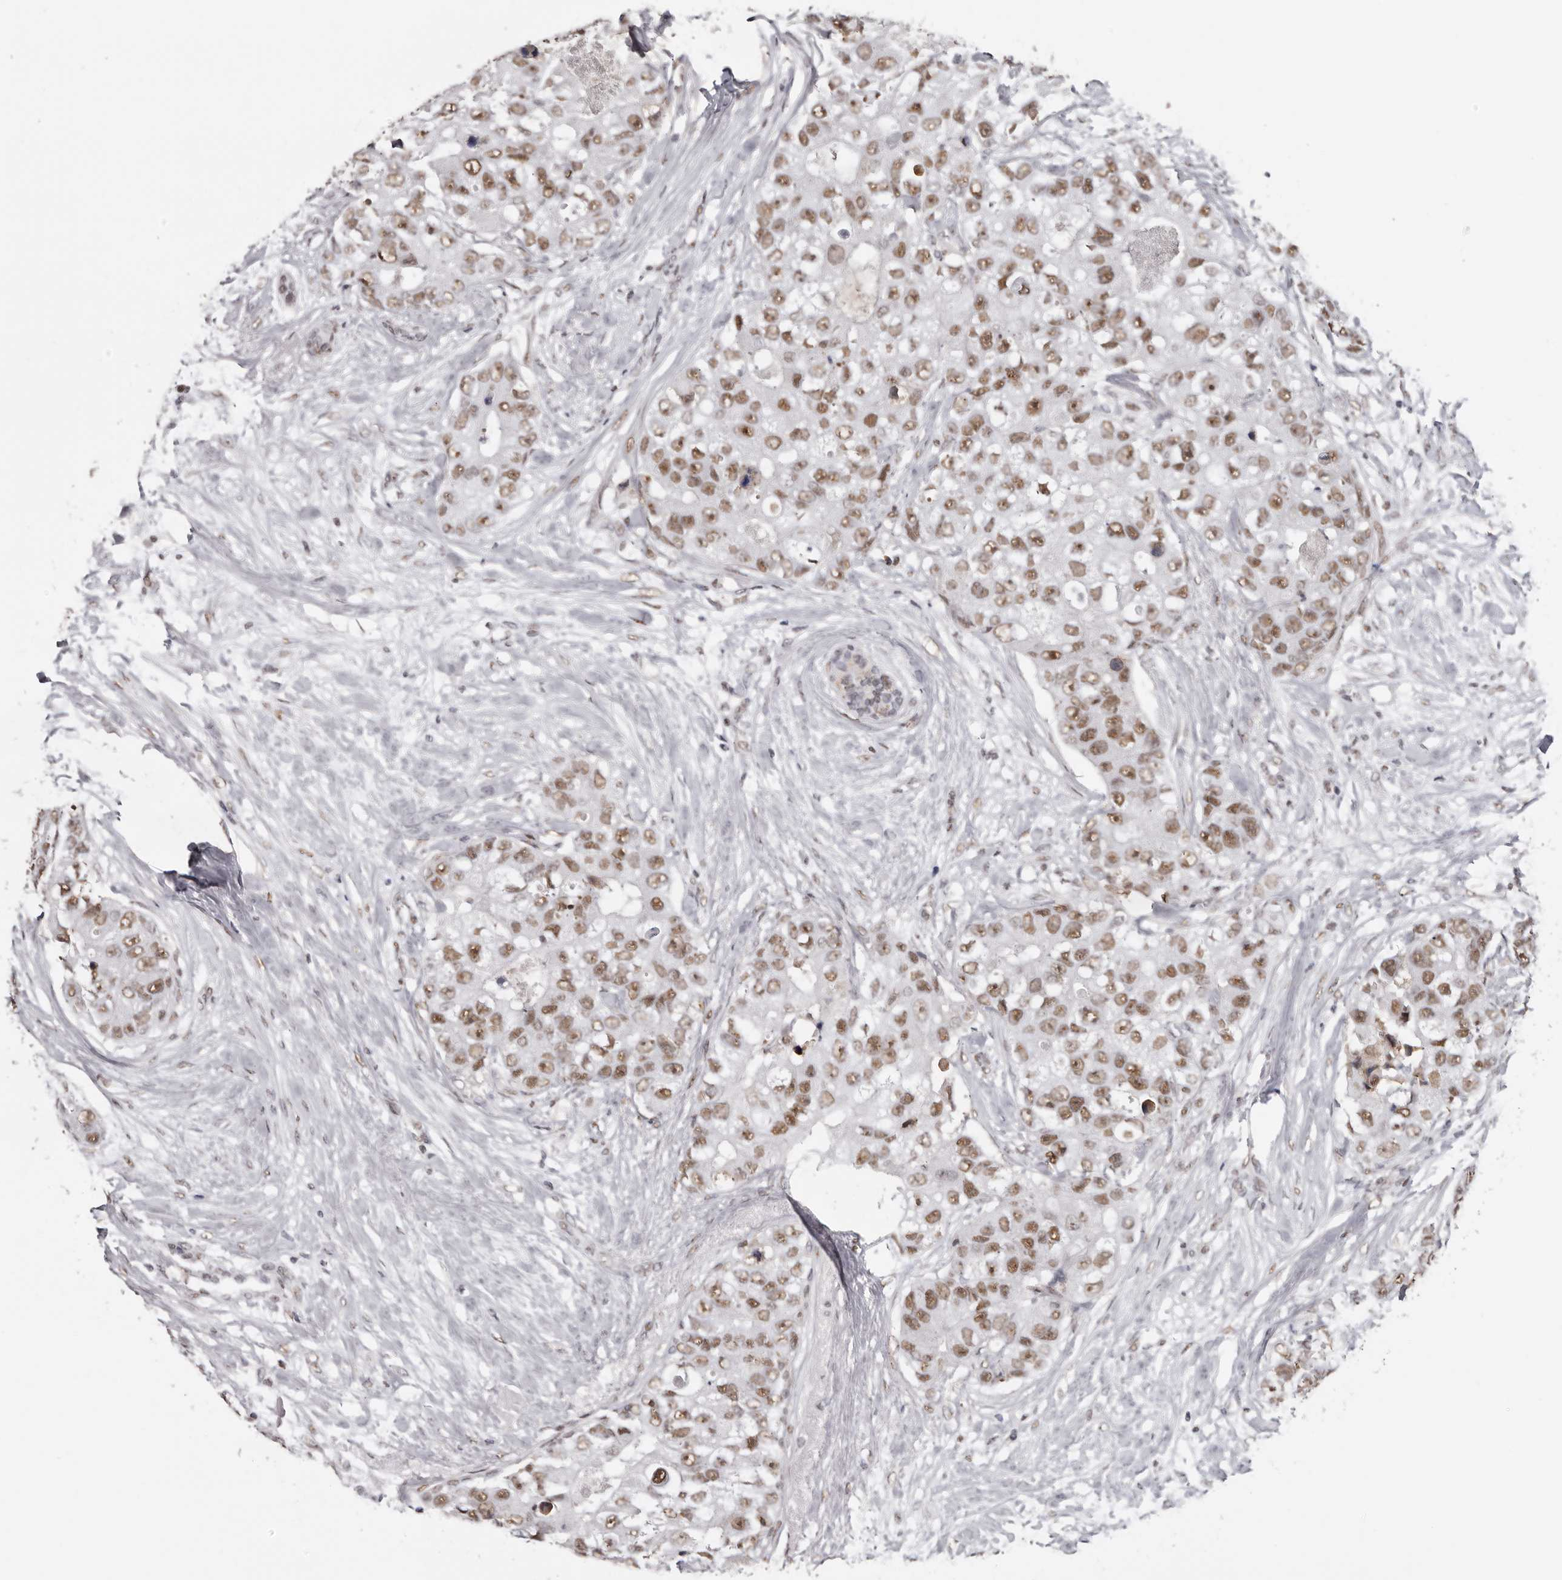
{"staining": {"intensity": "moderate", "quantity": ">75%", "location": "nuclear"}, "tissue": "breast cancer", "cell_type": "Tumor cells", "image_type": "cancer", "snomed": [{"axis": "morphology", "description": "Duct carcinoma"}, {"axis": "topography", "description": "Breast"}], "caption": "Invasive ductal carcinoma (breast) stained for a protein demonstrates moderate nuclear positivity in tumor cells.", "gene": "SCAF4", "patient": {"sex": "female", "age": 62}}